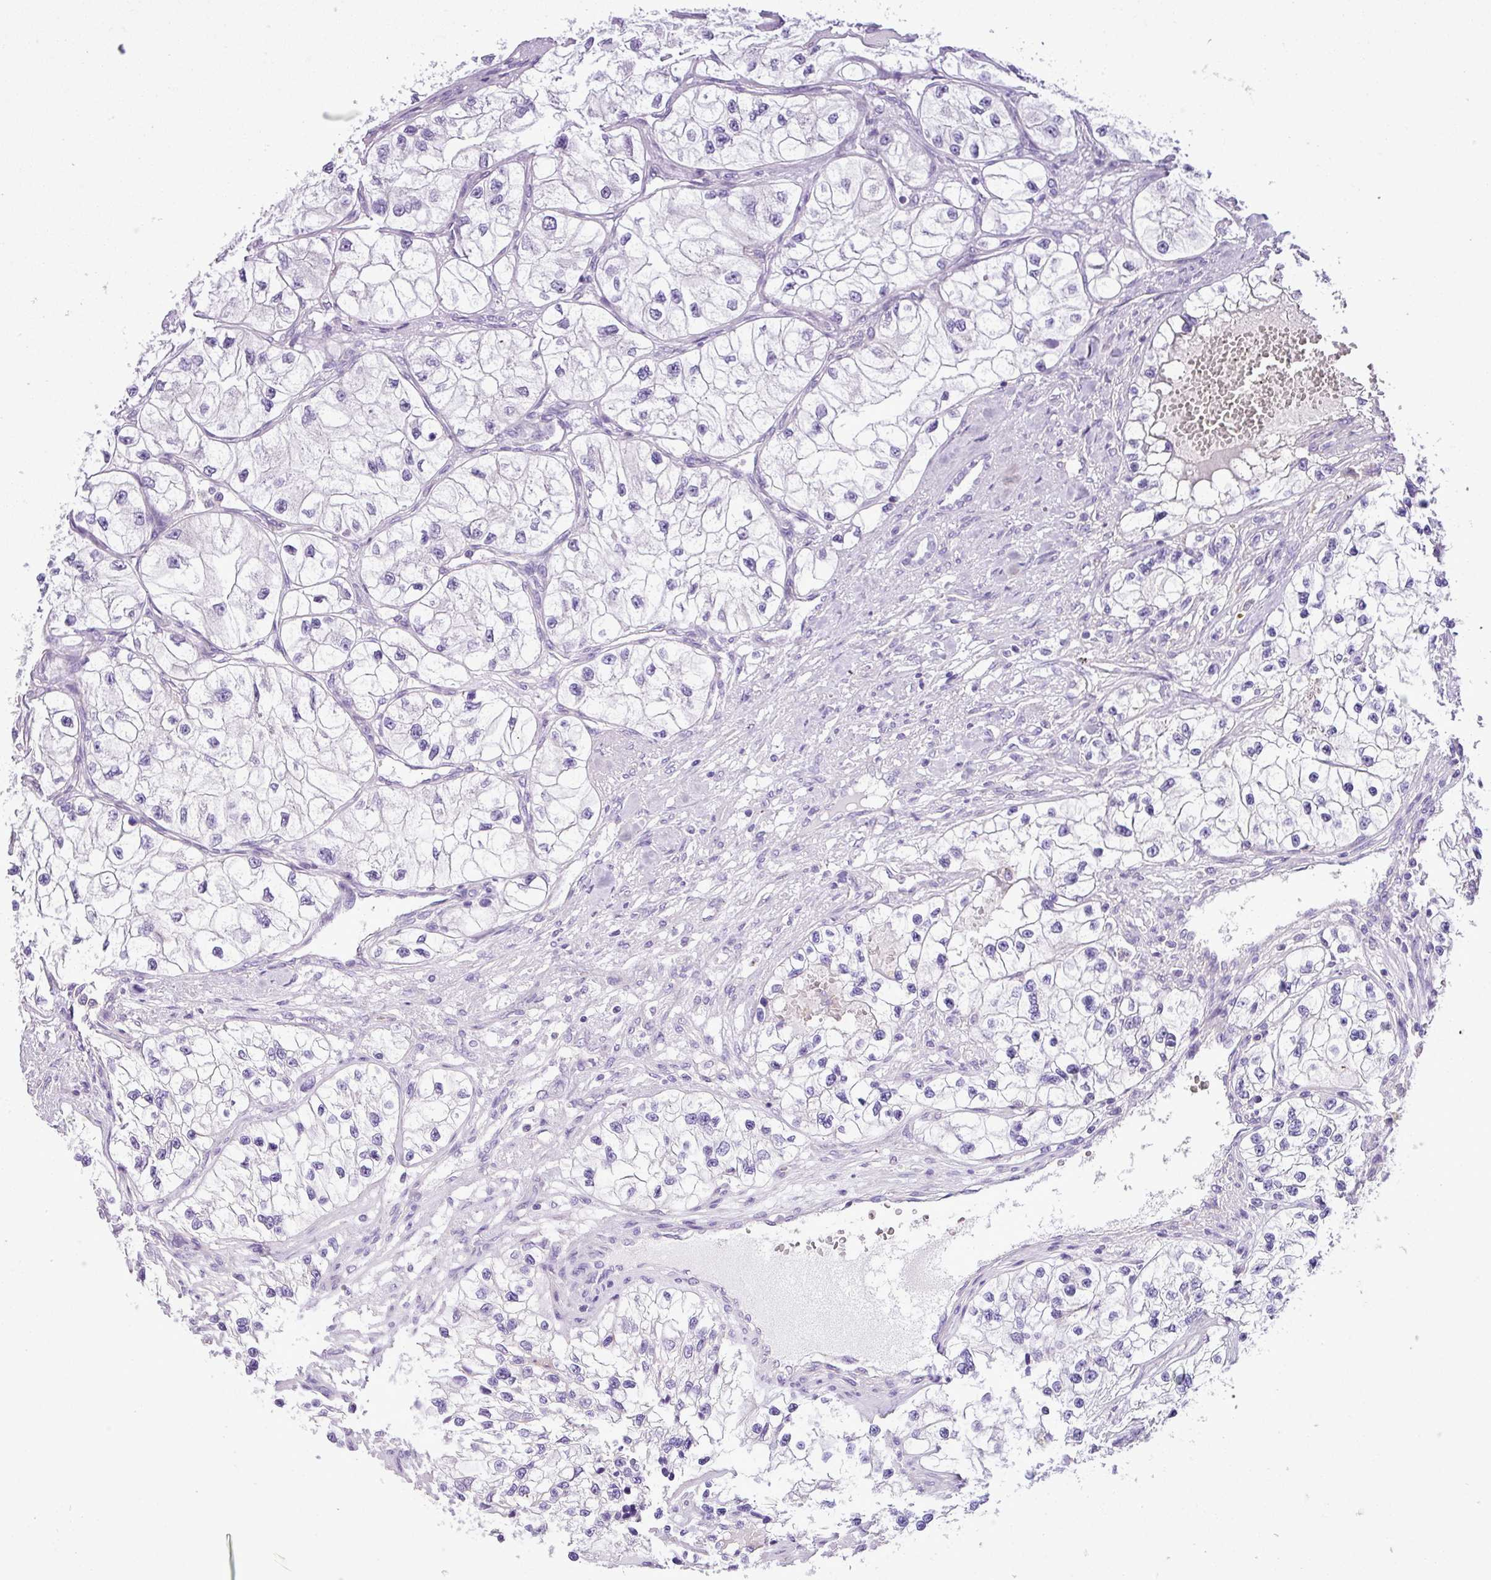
{"staining": {"intensity": "negative", "quantity": "none", "location": "none"}, "tissue": "renal cancer", "cell_type": "Tumor cells", "image_type": "cancer", "snomed": [{"axis": "morphology", "description": "Adenocarcinoma, NOS"}, {"axis": "topography", "description": "Kidney"}], "caption": "Renal cancer was stained to show a protein in brown. There is no significant staining in tumor cells. (DAB IHC visualized using brightfield microscopy, high magnification).", "gene": "ZNF334", "patient": {"sex": "female", "age": 57}}